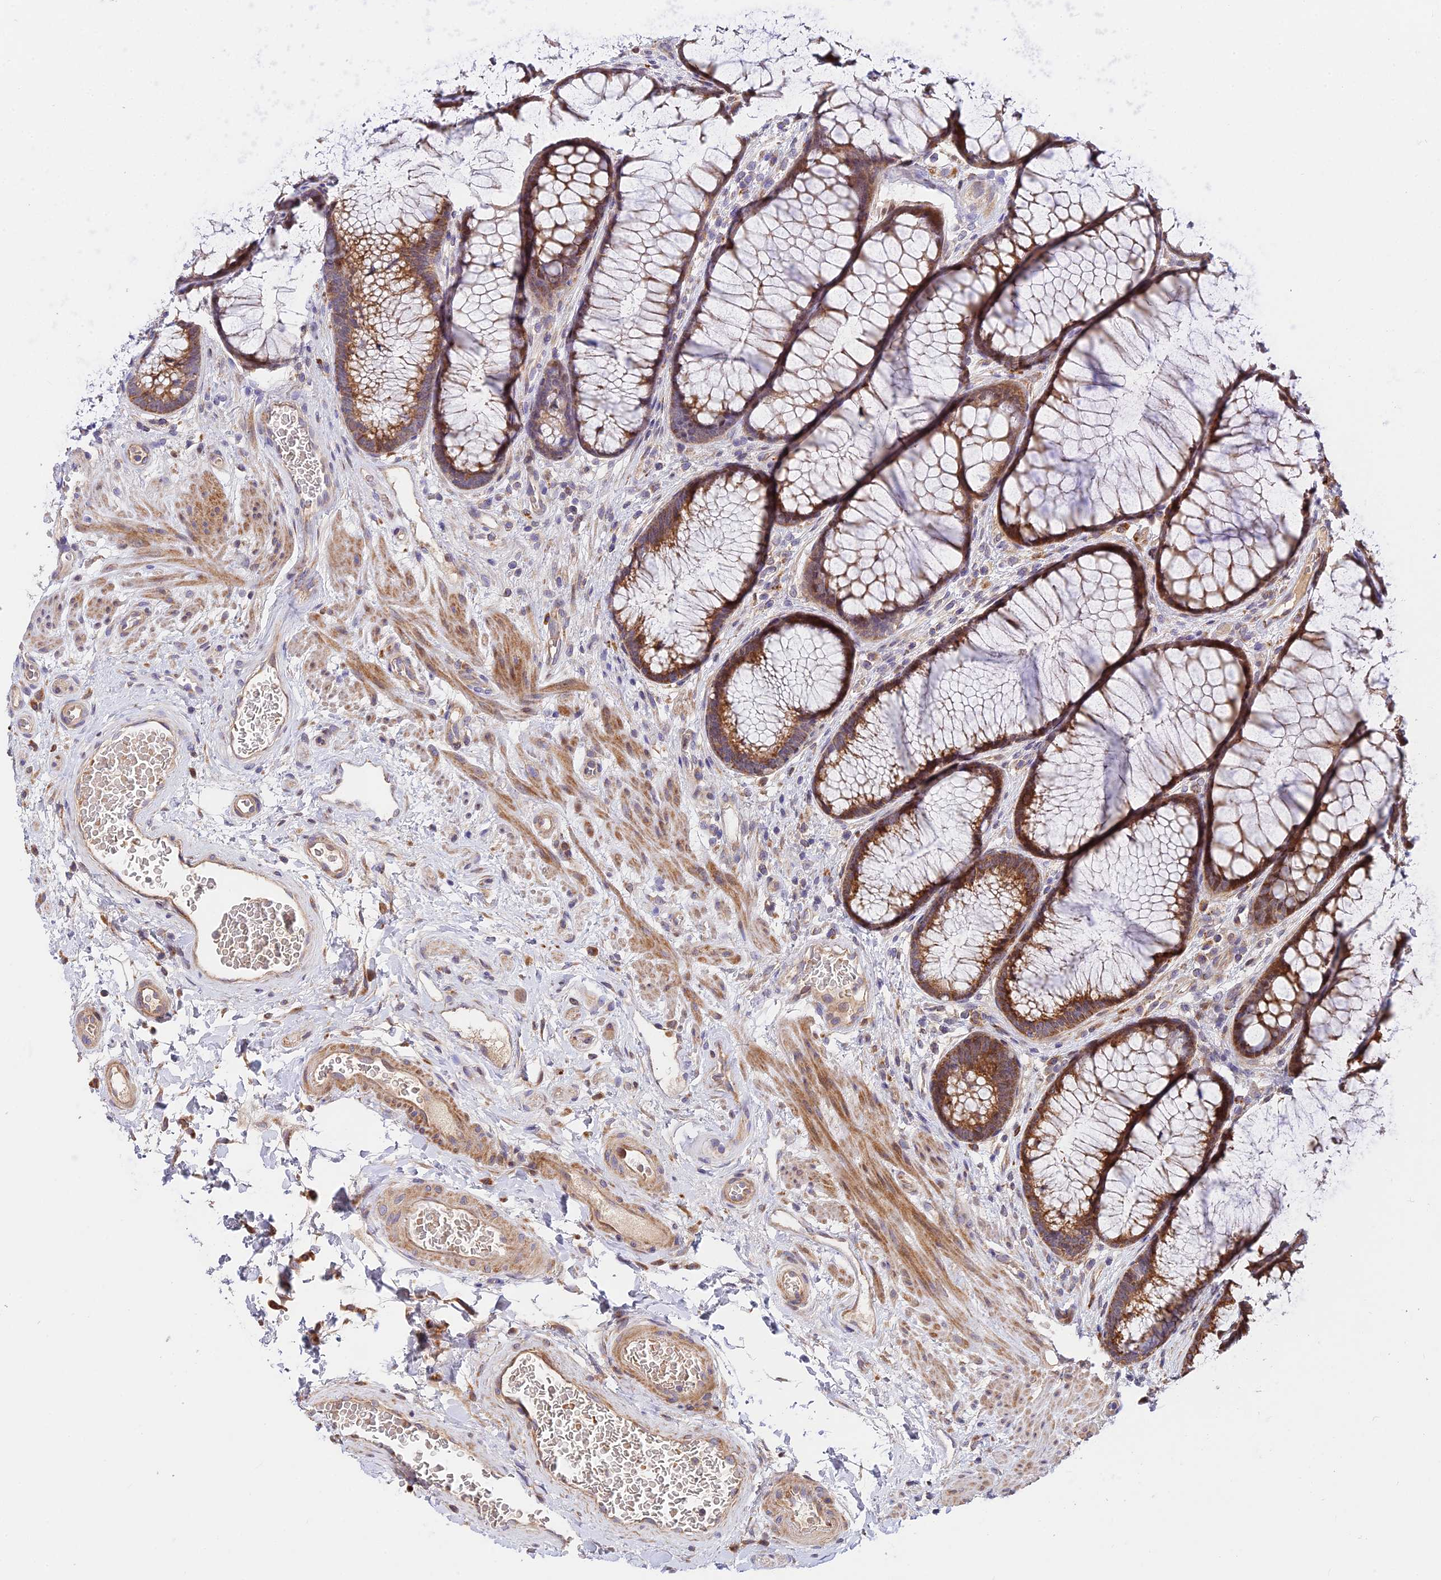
{"staining": {"intensity": "weak", "quantity": ">75%", "location": "cytoplasmic/membranous"}, "tissue": "colon", "cell_type": "Endothelial cells", "image_type": "normal", "snomed": [{"axis": "morphology", "description": "Normal tissue, NOS"}, {"axis": "topography", "description": "Colon"}], "caption": "Protein expression analysis of benign human colon reveals weak cytoplasmic/membranous staining in approximately >75% of endothelial cells. The protein of interest is shown in brown color, while the nuclei are stained blue.", "gene": "FUOM", "patient": {"sex": "female", "age": 82}}